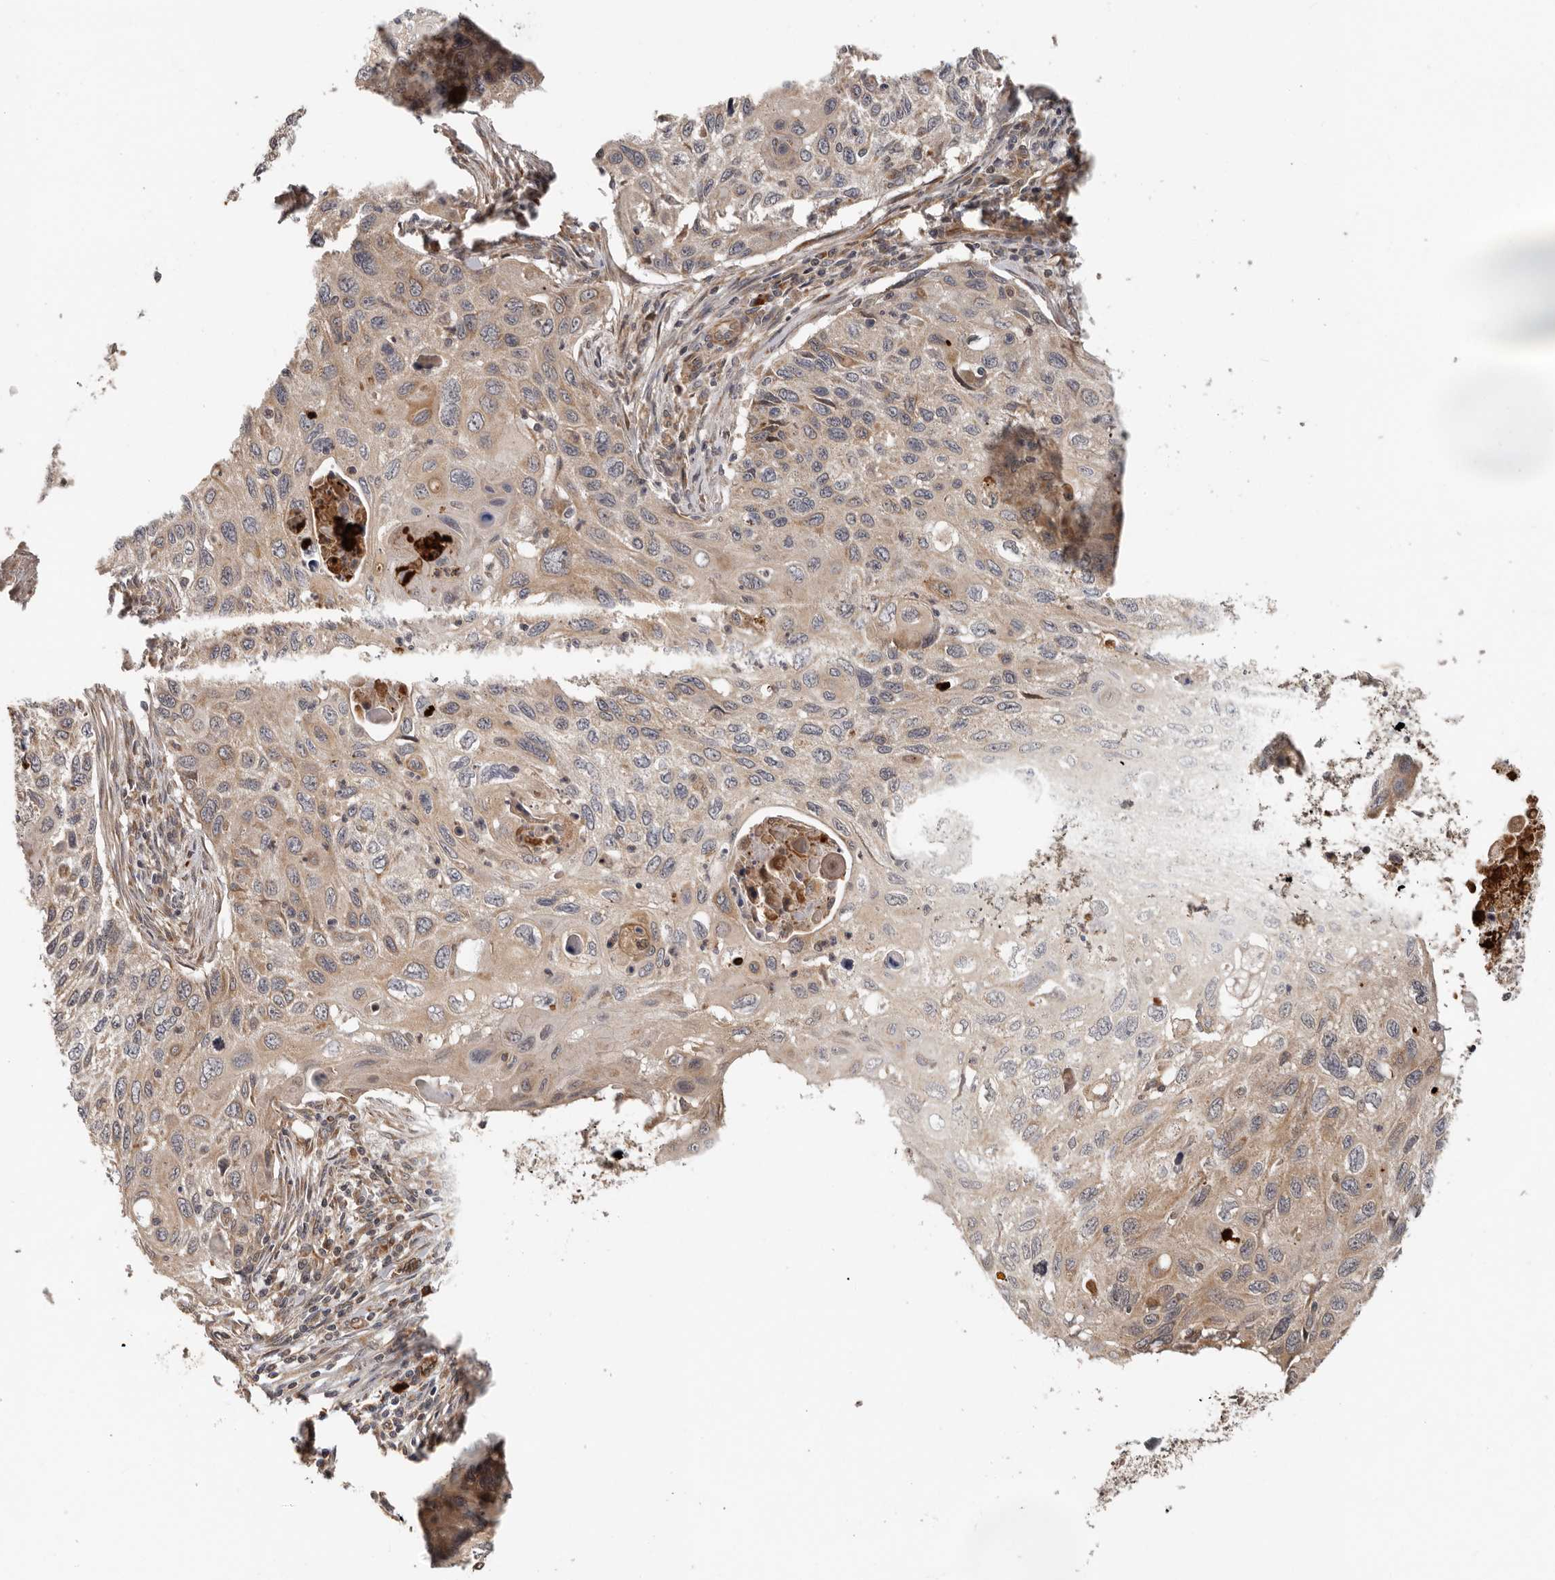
{"staining": {"intensity": "weak", "quantity": ">75%", "location": "cytoplasmic/membranous"}, "tissue": "cervical cancer", "cell_type": "Tumor cells", "image_type": "cancer", "snomed": [{"axis": "morphology", "description": "Squamous cell carcinoma, NOS"}, {"axis": "topography", "description": "Cervix"}], "caption": "Tumor cells demonstrate weak cytoplasmic/membranous expression in about >75% of cells in cervical squamous cell carcinoma.", "gene": "RNF157", "patient": {"sex": "female", "age": 70}}